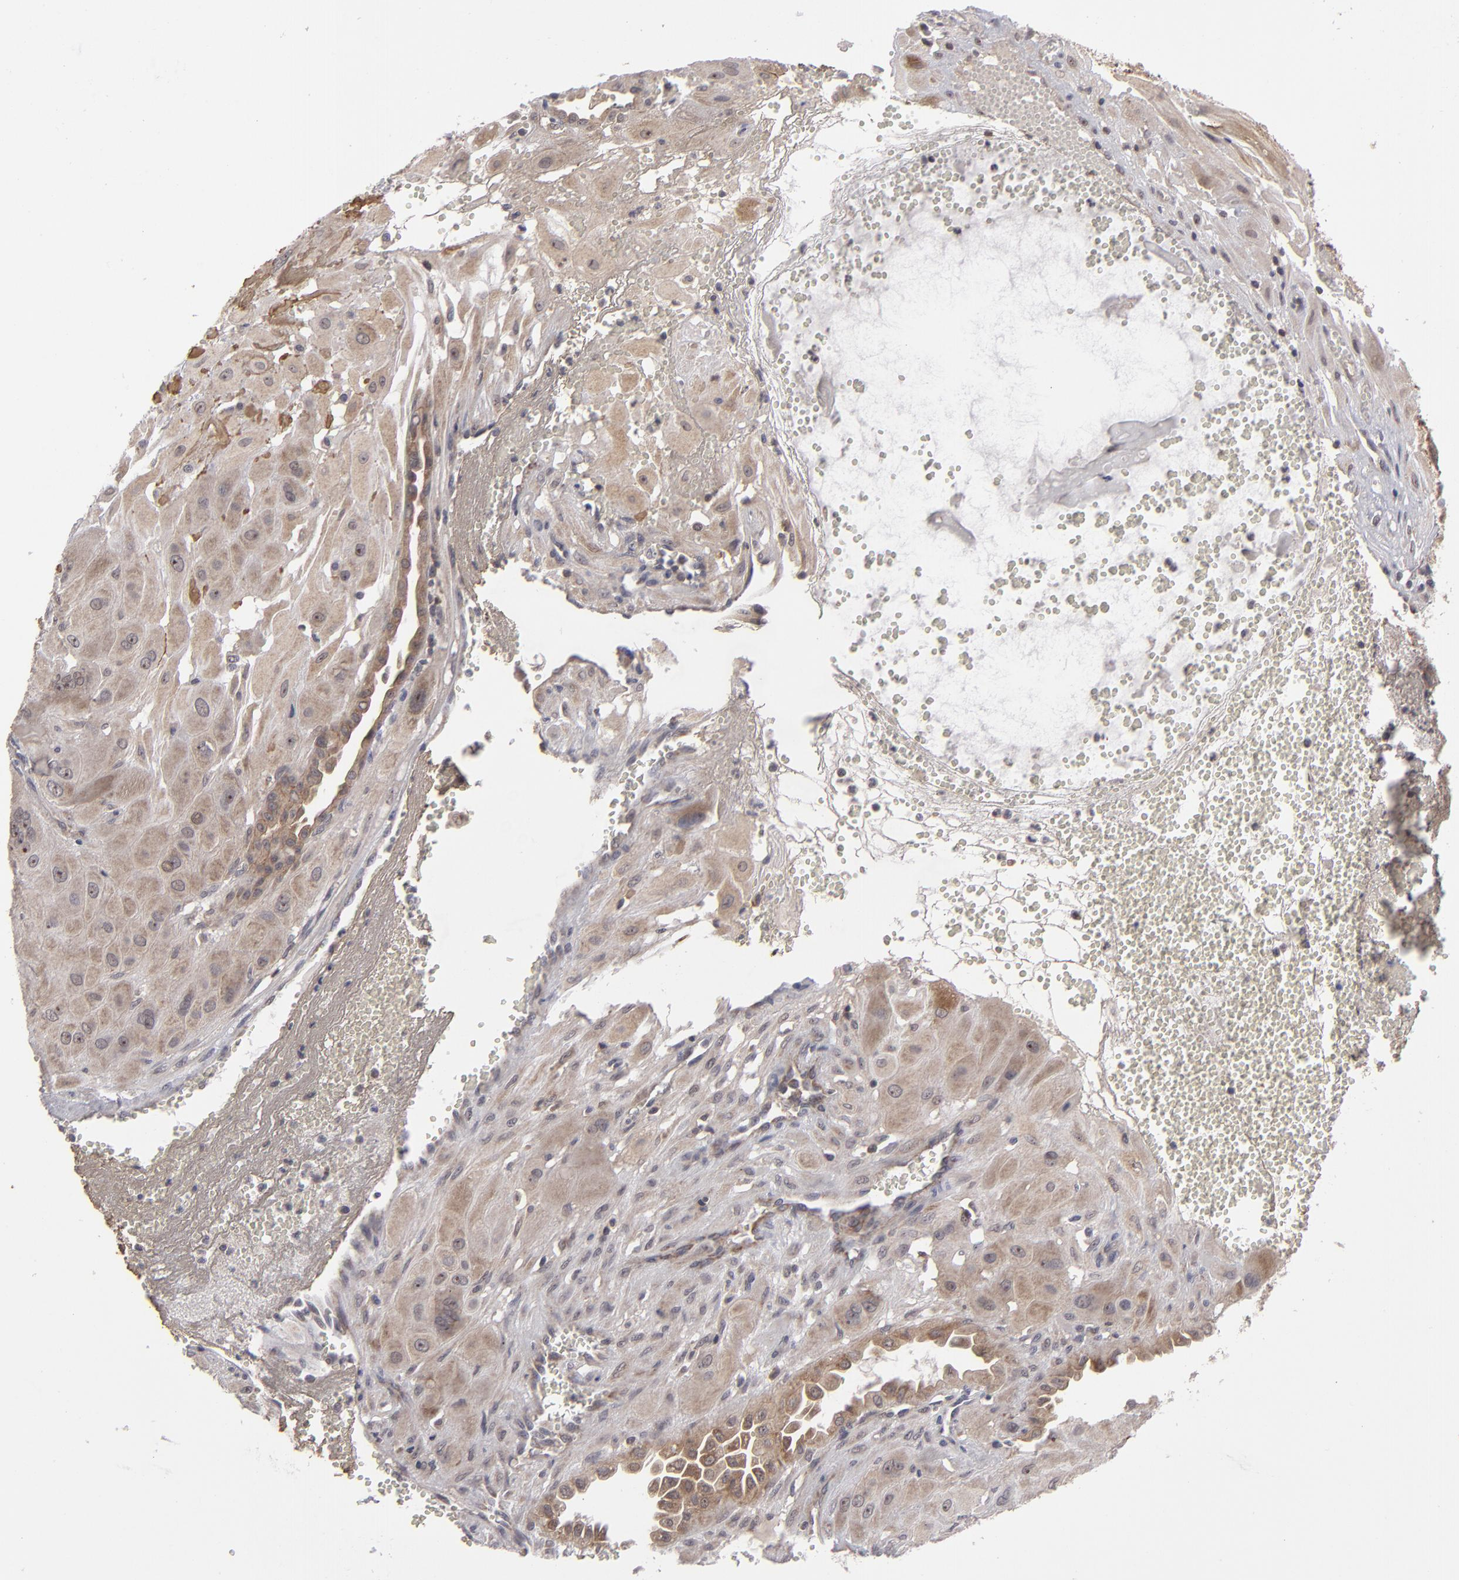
{"staining": {"intensity": "weak", "quantity": ">75%", "location": "cytoplasmic/membranous"}, "tissue": "cervical cancer", "cell_type": "Tumor cells", "image_type": "cancer", "snomed": [{"axis": "morphology", "description": "Squamous cell carcinoma, NOS"}, {"axis": "topography", "description": "Cervix"}], "caption": "A micrograph showing weak cytoplasmic/membranous staining in approximately >75% of tumor cells in cervical cancer (squamous cell carcinoma), as visualized by brown immunohistochemical staining.", "gene": "GLCCI1", "patient": {"sex": "female", "age": 34}}